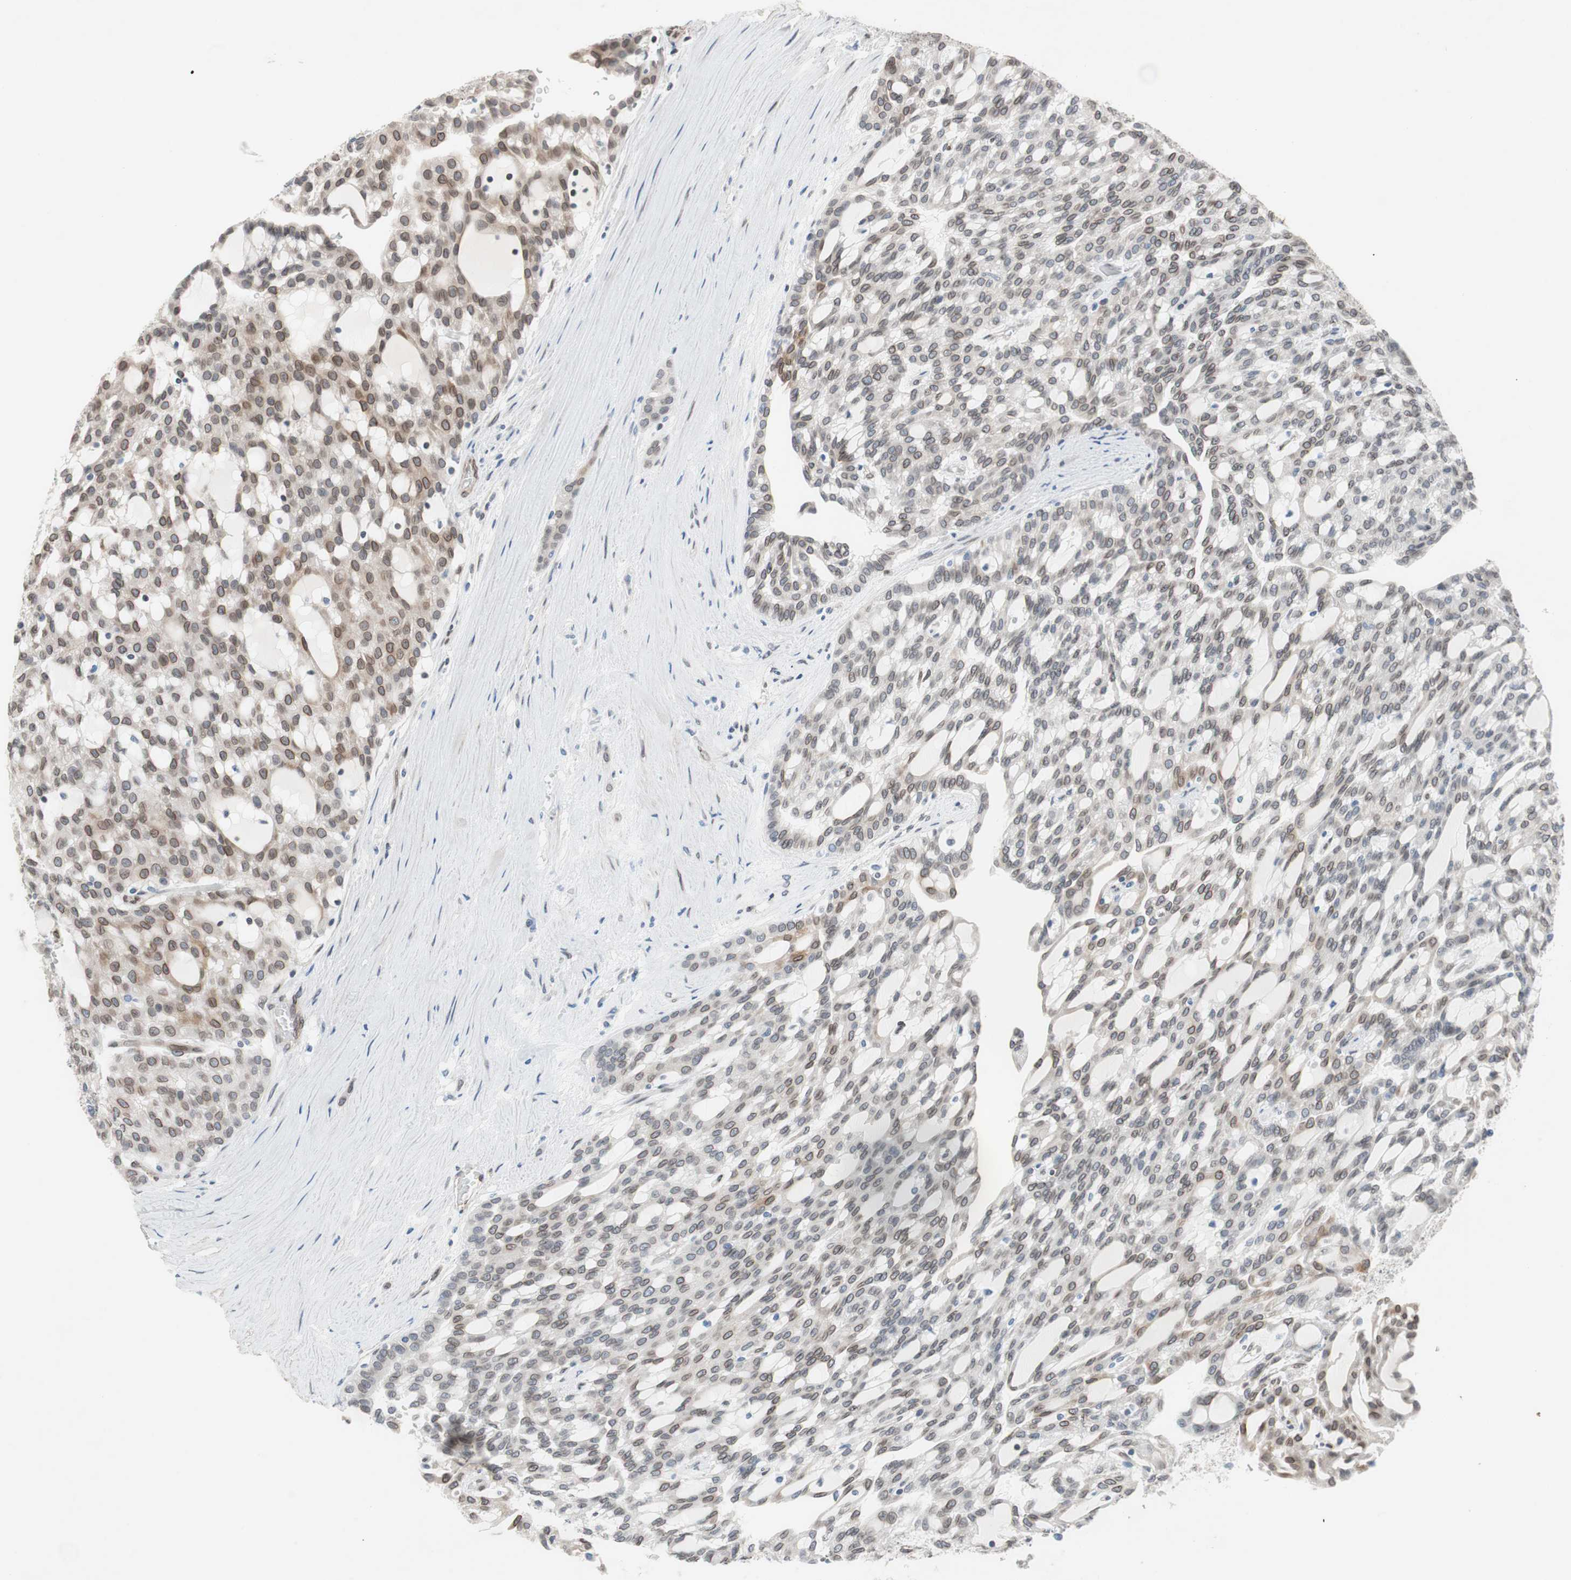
{"staining": {"intensity": "moderate", "quantity": ">75%", "location": "cytoplasmic/membranous,nuclear"}, "tissue": "renal cancer", "cell_type": "Tumor cells", "image_type": "cancer", "snomed": [{"axis": "morphology", "description": "Adenocarcinoma, NOS"}, {"axis": "topography", "description": "Kidney"}], "caption": "A brown stain shows moderate cytoplasmic/membranous and nuclear expression of a protein in human renal adenocarcinoma tumor cells. (DAB (3,3'-diaminobenzidine) = brown stain, brightfield microscopy at high magnification).", "gene": "ARNT2", "patient": {"sex": "male", "age": 63}}